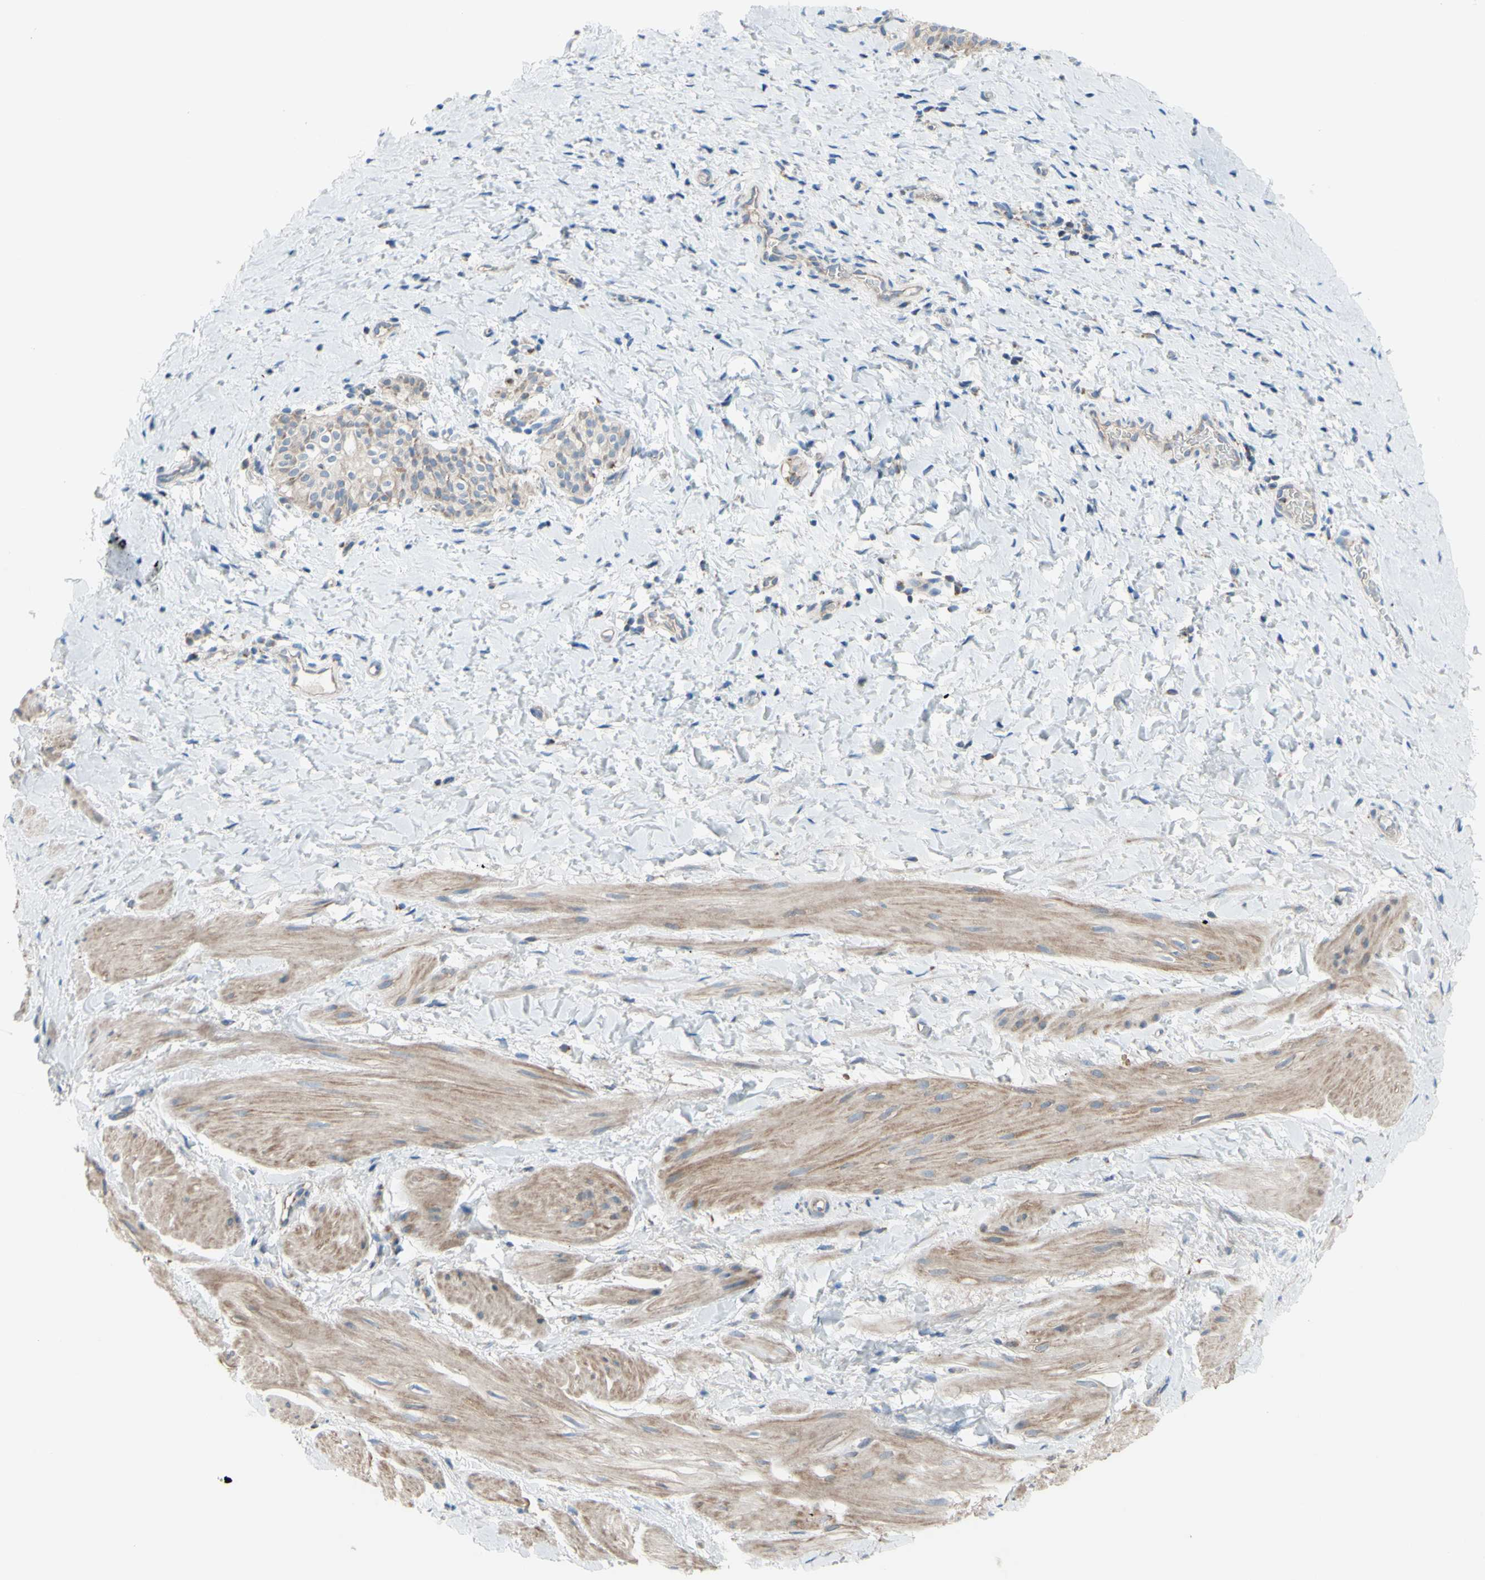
{"staining": {"intensity": "weak", "quantity": "25%-75%", "location": "cytoplasmic/membranous"}, "tissue": "smooth muscle", "cell_type": "Smooth muscle cells", "image_type": "normal", "snomed": [{"axis": "morphology", "description": "Normal tissue, NOS"}, {"axis": "topography", "description": "Smooth muscle"}], "caption": "Protein analysis of unremarkable smooth muscle displays weak cytoplasmic/membranous positivity in approximately 25%-75% of smooth muscle cells. (DAB = brown stain, brightfield microscopy at high magnification).", "gene": "GLT8D1", "patient": {"sex": "male", "age": 16}}